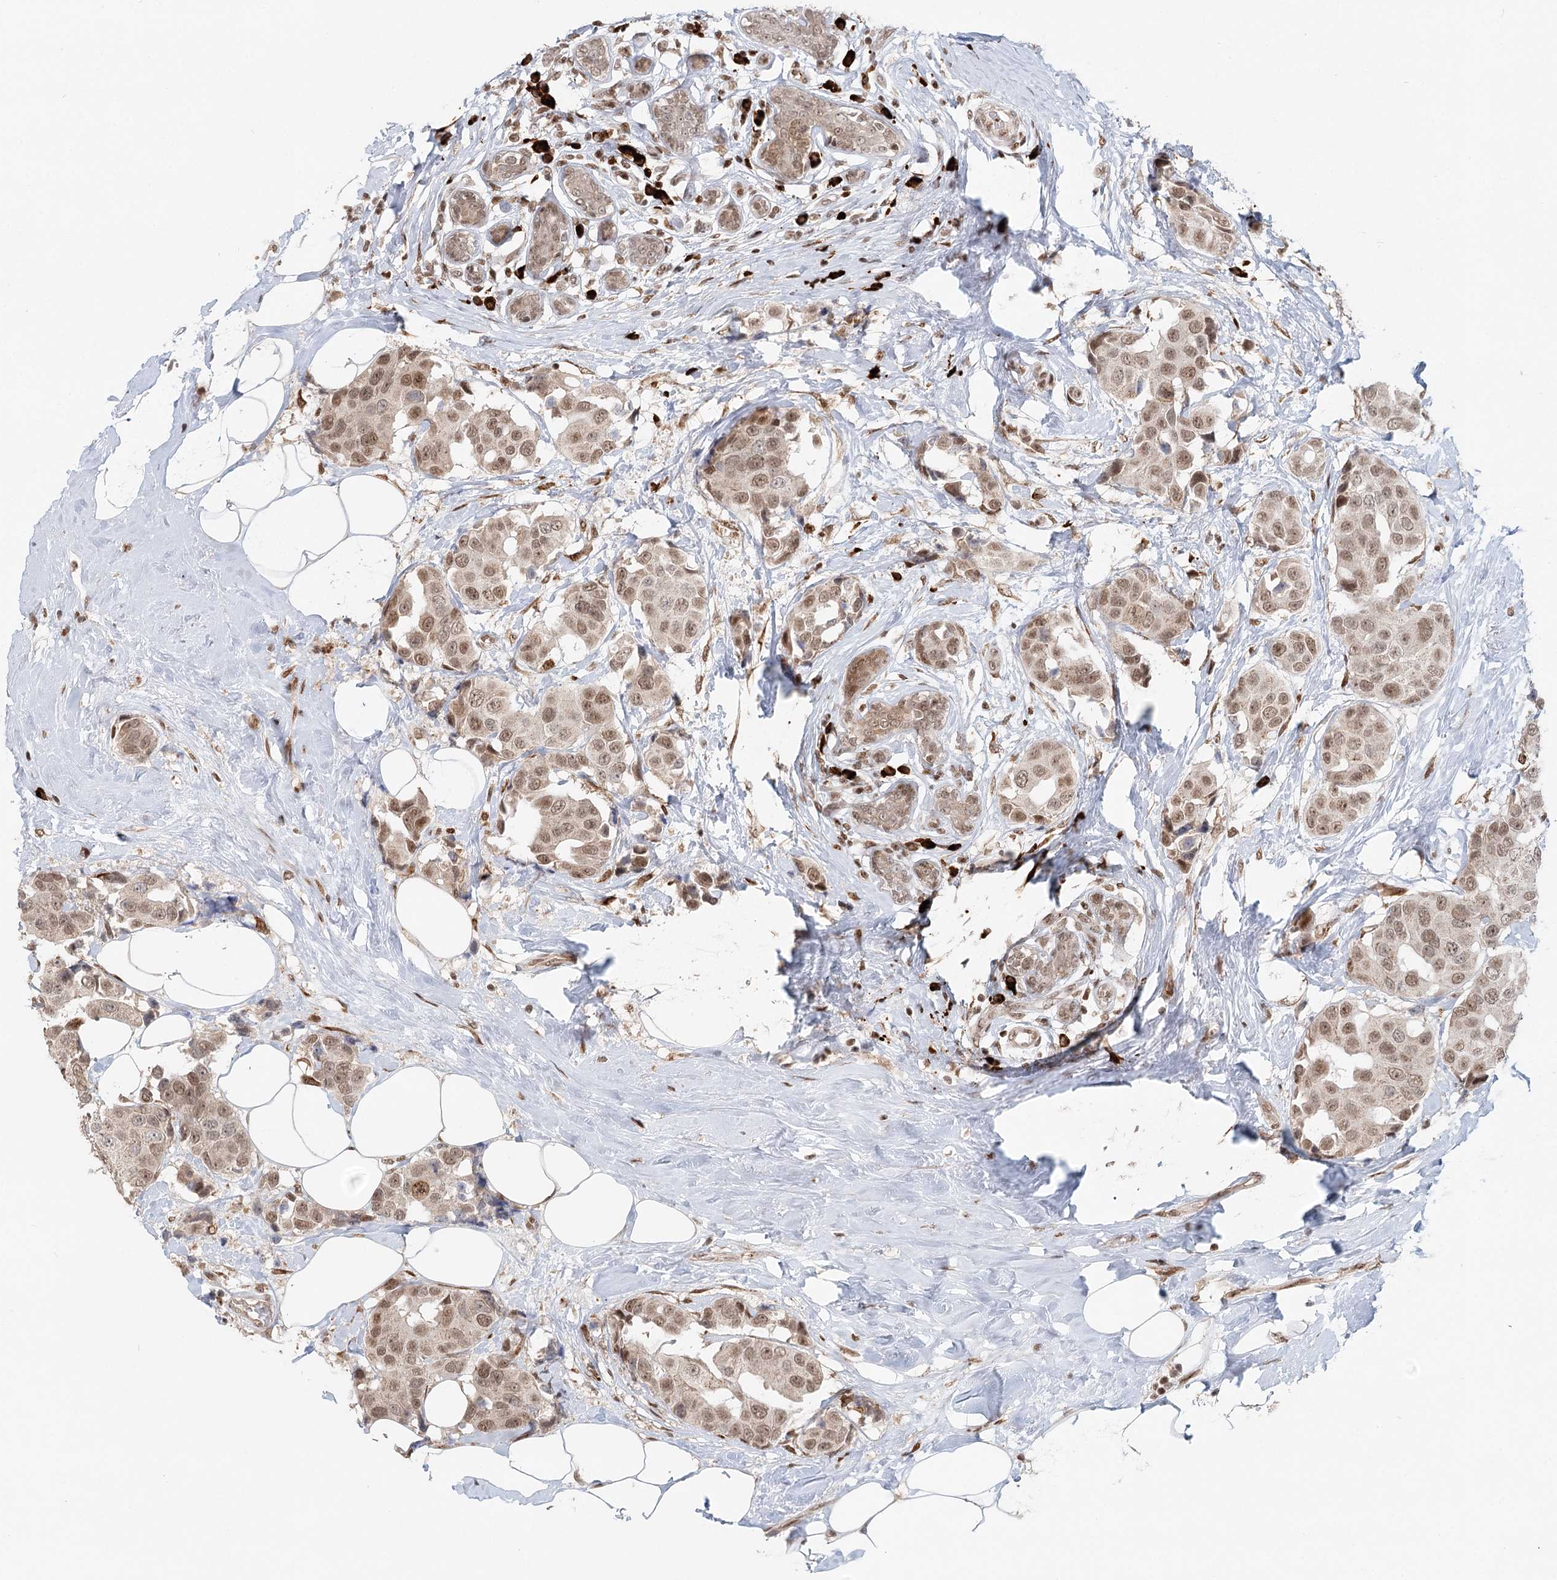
{"staining": {"intensity": "moderate", "quantity": ">75%", "location": "nuclear"}, "tissue": "breast cancer", "cell_type": "Tumor cells", "image_type": "cancer", "snomed": [{"axis": "morphology", "description": "Normal tissue, NOS"}, {"axis": "morphology", "description": "Duct carcinoma"}, {"axis": "topography", "description": "Breast"}], "caption": "The photomicrograph displays a brown stain indicating the presence of a protein in the nuclear of tumor cells in invasive ductal carcinoma (breast).", "gene": "BNIP5", "patient": {"sex": "female", "age": 39}}